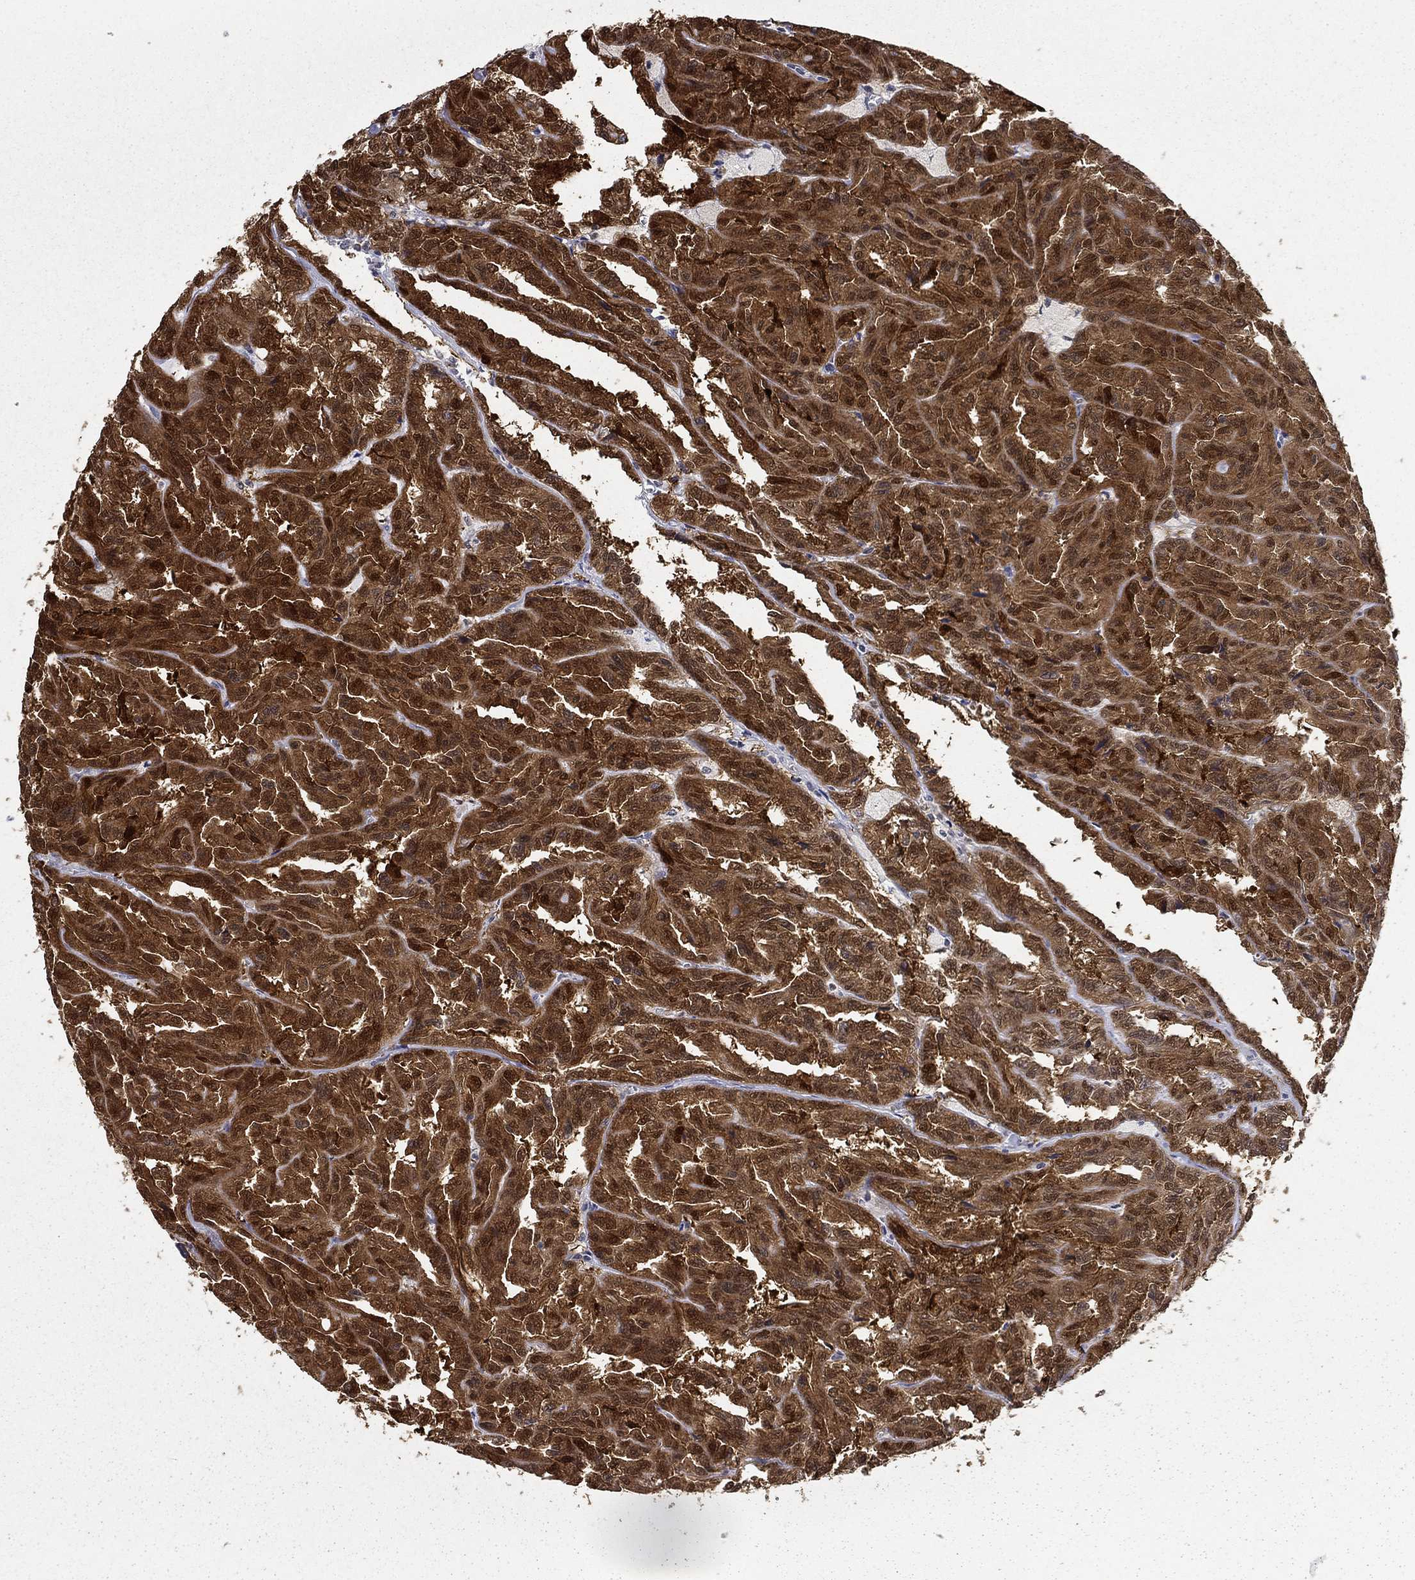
{"staining": {"intensity": "strong", "quantity": ">75%", "location": "cytoplasmic/membranous,nuclear"}, "tissue": "renal cancer", "cell_type": "Tumor cells", "image_type": "cancer", "snomed": [{"axis": "morphology", "description": "Adenocarcinoma, NOS"}, {"axis": "topography", "description": "Kidney"}], "caption": "DAB immunohistochemical staining of human renal cancer (adenocarcinoma) shows strong cytoplasmic/membranous and nuclear protein positivity in about >75% of tumor cells.", "gene": "NIT2", "patient": {"sex": "male", "age": 79}}